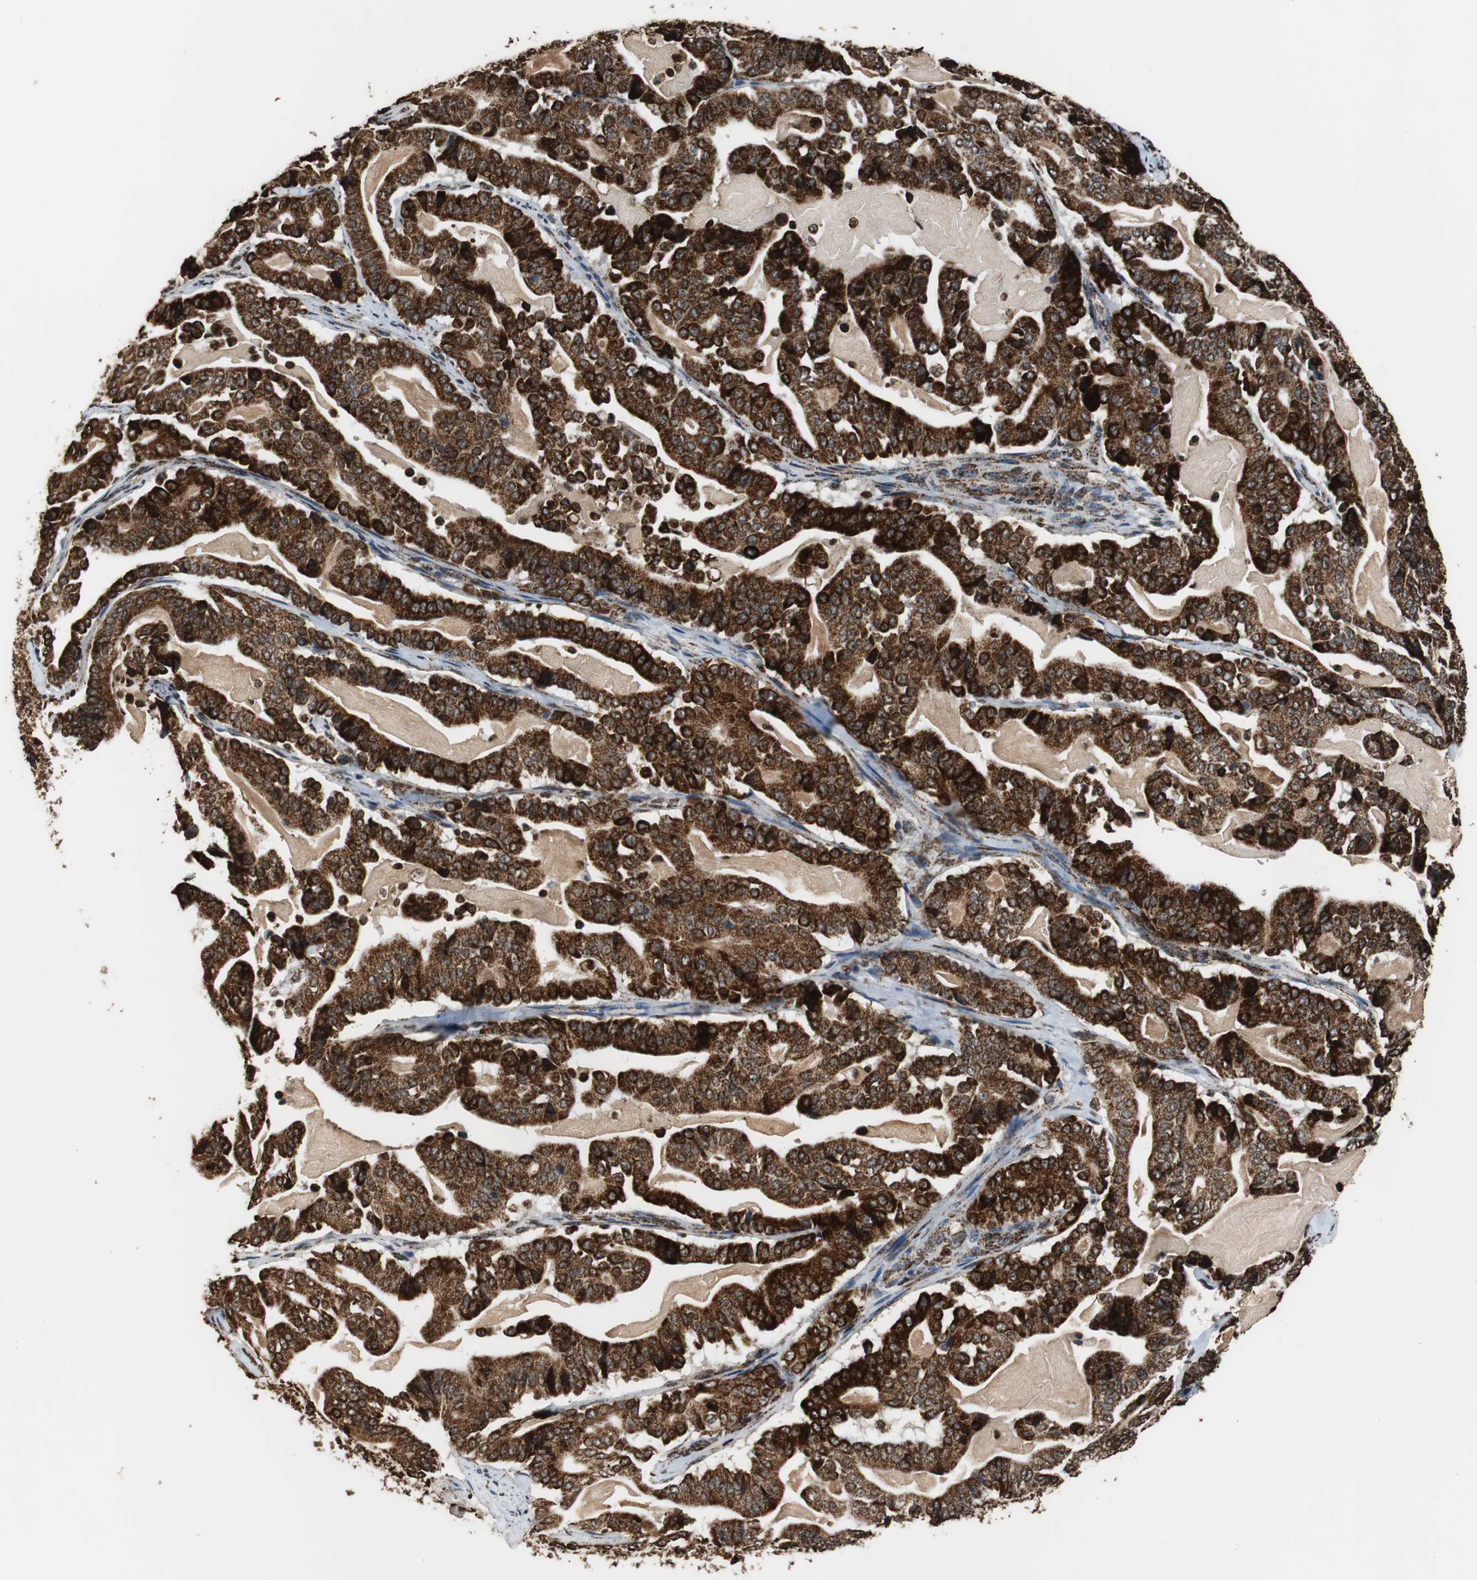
{"staining": {"intensity": "strong", "quantity": ">75%", "location": "cytoplasmic/membranous"}, "tissue": "pancreatic cancer", "cell_type": "Tumor cells", "image_type": "cancer", "snomed": [{"axis": "morphology", "description": "Adenocarcinoma, NOS"}, {"axis": "topography", "description": "Pancreas"}], "caption": "Brown immunohistochemical staining in adenocarcinoma (pancreatic) demonstrates strong cytoplasmic/membranous positivity in approximately >75% of tumor cells.", "gene": "HSPA9", "patient": {"sex": "male", "age": 63}}